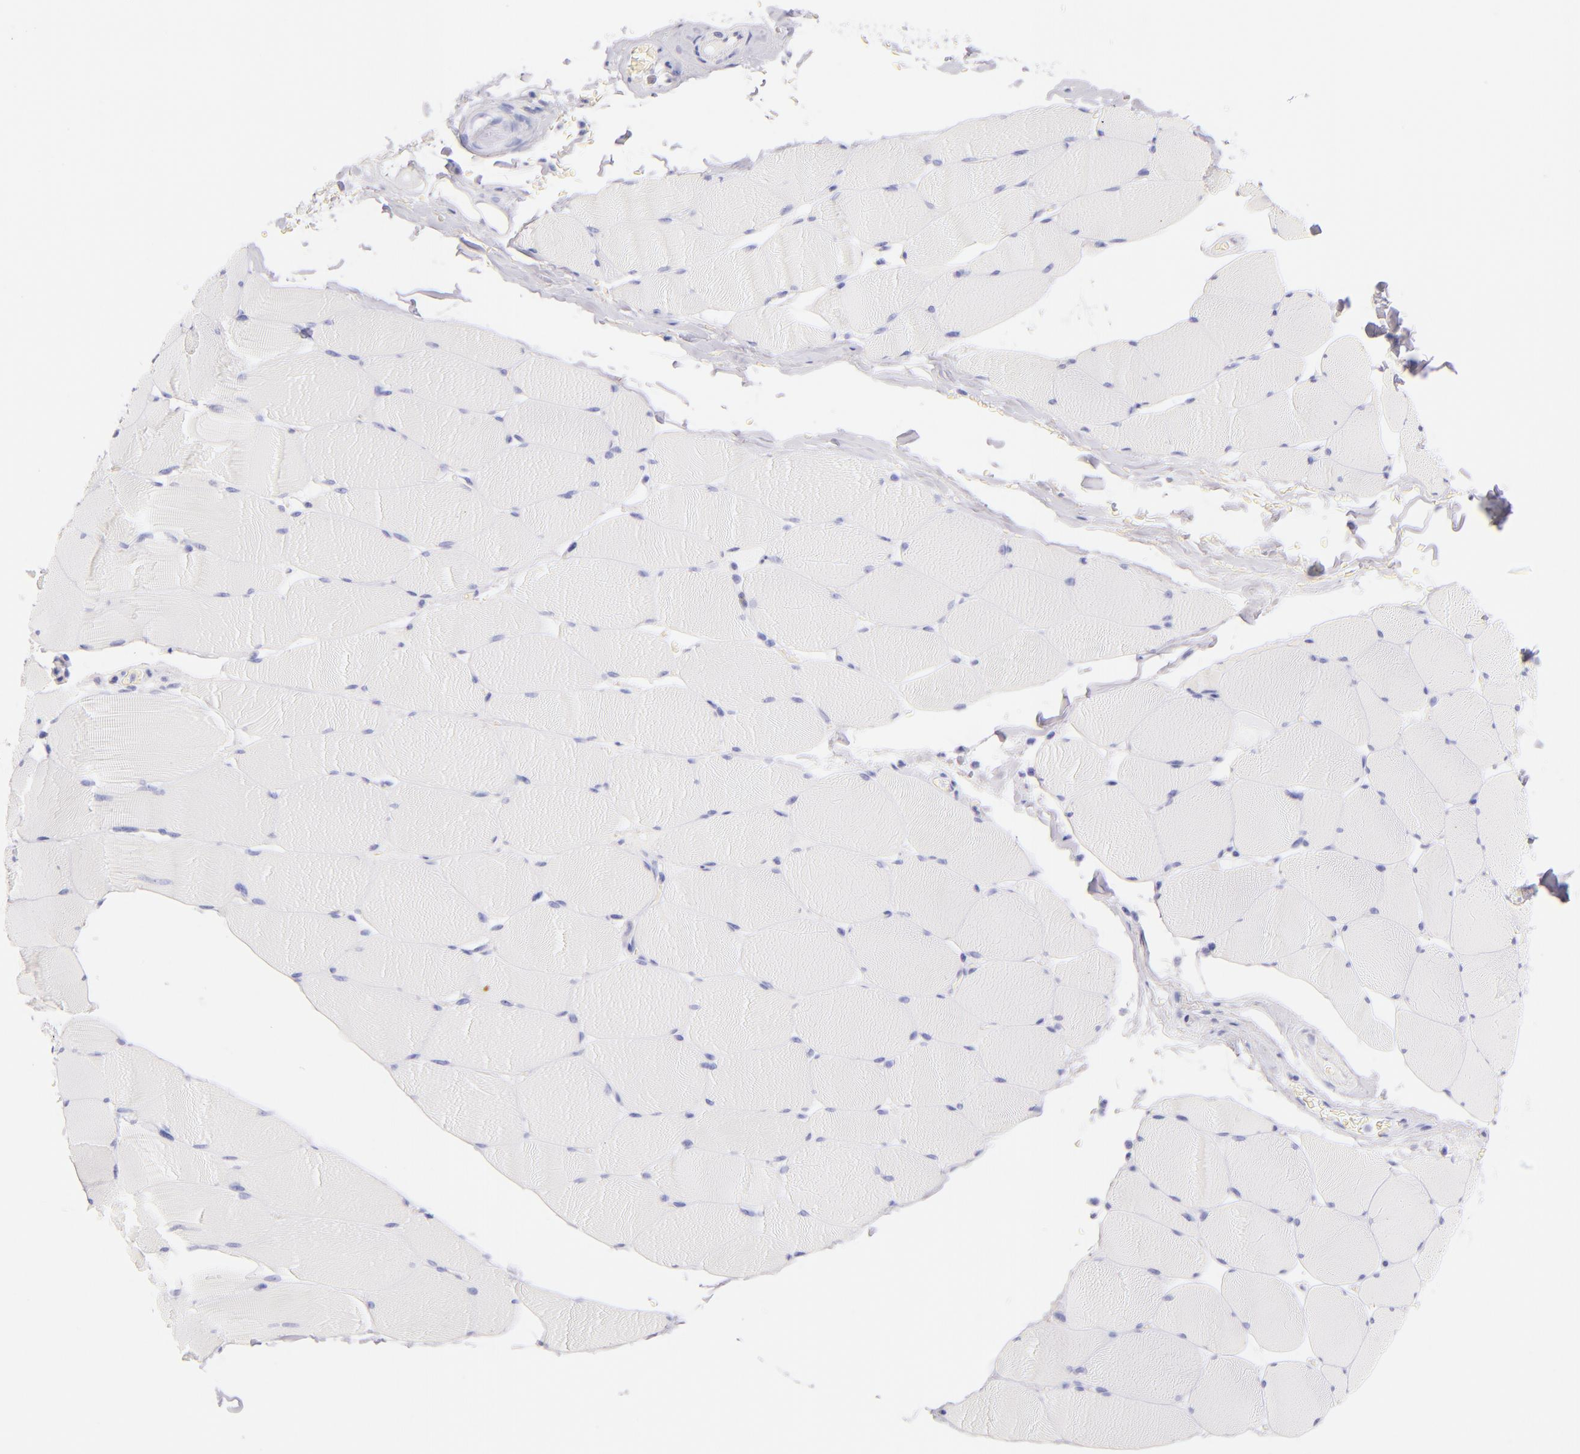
{"staining": {"intensity": "negative", "quantity": "none", "location": "none"}, "tissue": "skeletal muscle", "cell_type": "Myocytes", "image_type": "normal", "snomed": [{"axis": "morphology", "description": "Normal tissue, NOS"}, {"axis": "topography", "description": "Skeletal muscle"}], "caption": "Immunohistochemistry (IHC) micrograph of normal skeletal muscle: human skeletal muscle stained with DAB reveals no significant protein expression in myocytes. Brightfield microscopy of IHC stained with DAB (3,3'-diaminobenzidine) (brown) and hematoxylin (blue), captured at high magnification.", "gene": "SDC1", "patient": {"sex": "male", "age": 62}}